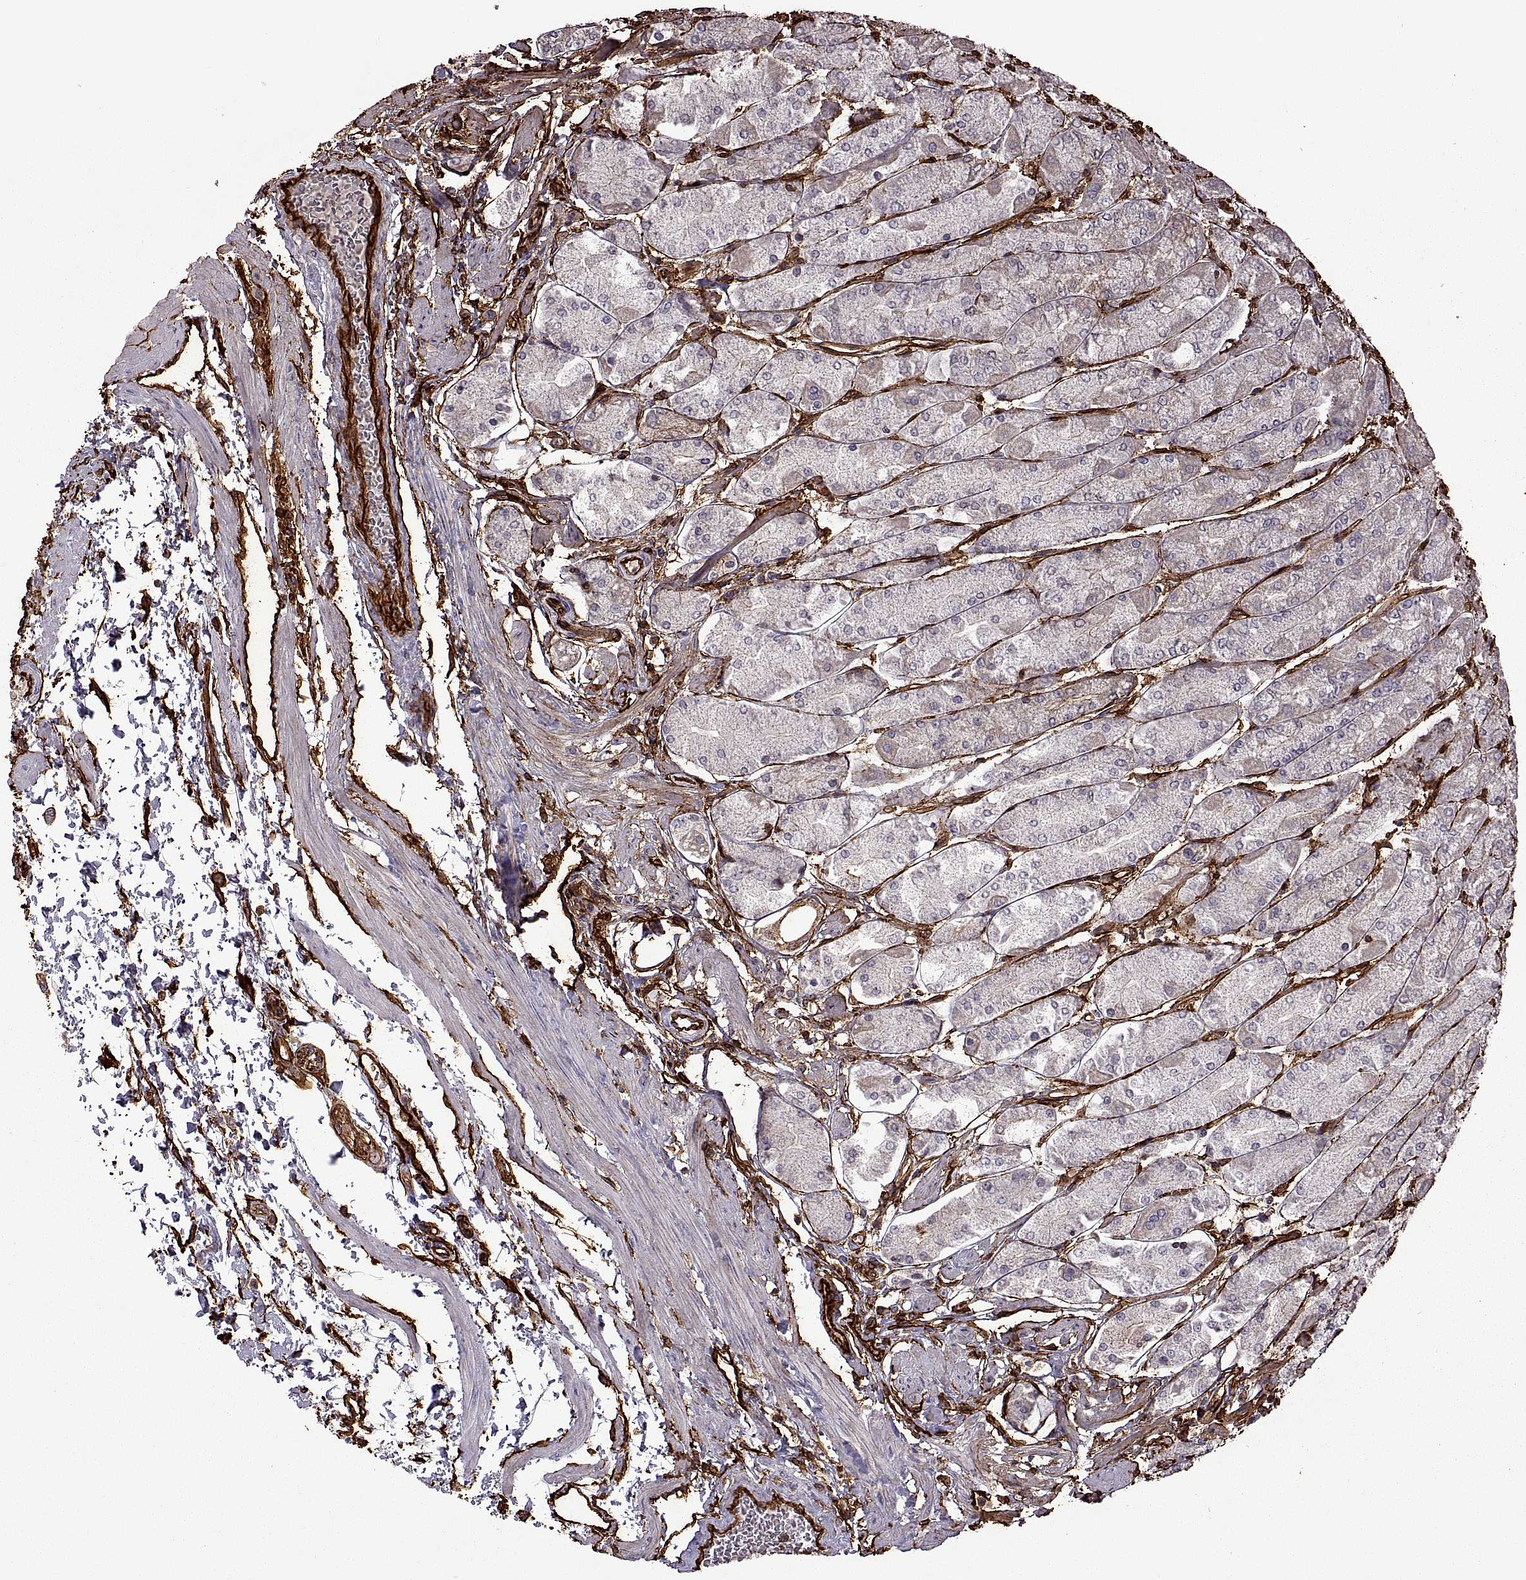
{"staining": {"intensity": "weak", "quantity": "<25%", "location": "cytoplasmic/membranous"}, "tissue": "stomach", "cell_type": "Glandular cells", "image_type": "normal", "snomed": [{"axis": "morphology", "description": "Normal tissue, NOS"}, {"axis": "topography", "description": "Stomach, upper"}], "caption": "Immunohistochemistry (IHC) micrograph of benign human stomach stained for a protein (brown), which exhibits no expression in glandular cells.", "gene": "S100A10", "patient": {"sex": "male", "age": 60}}